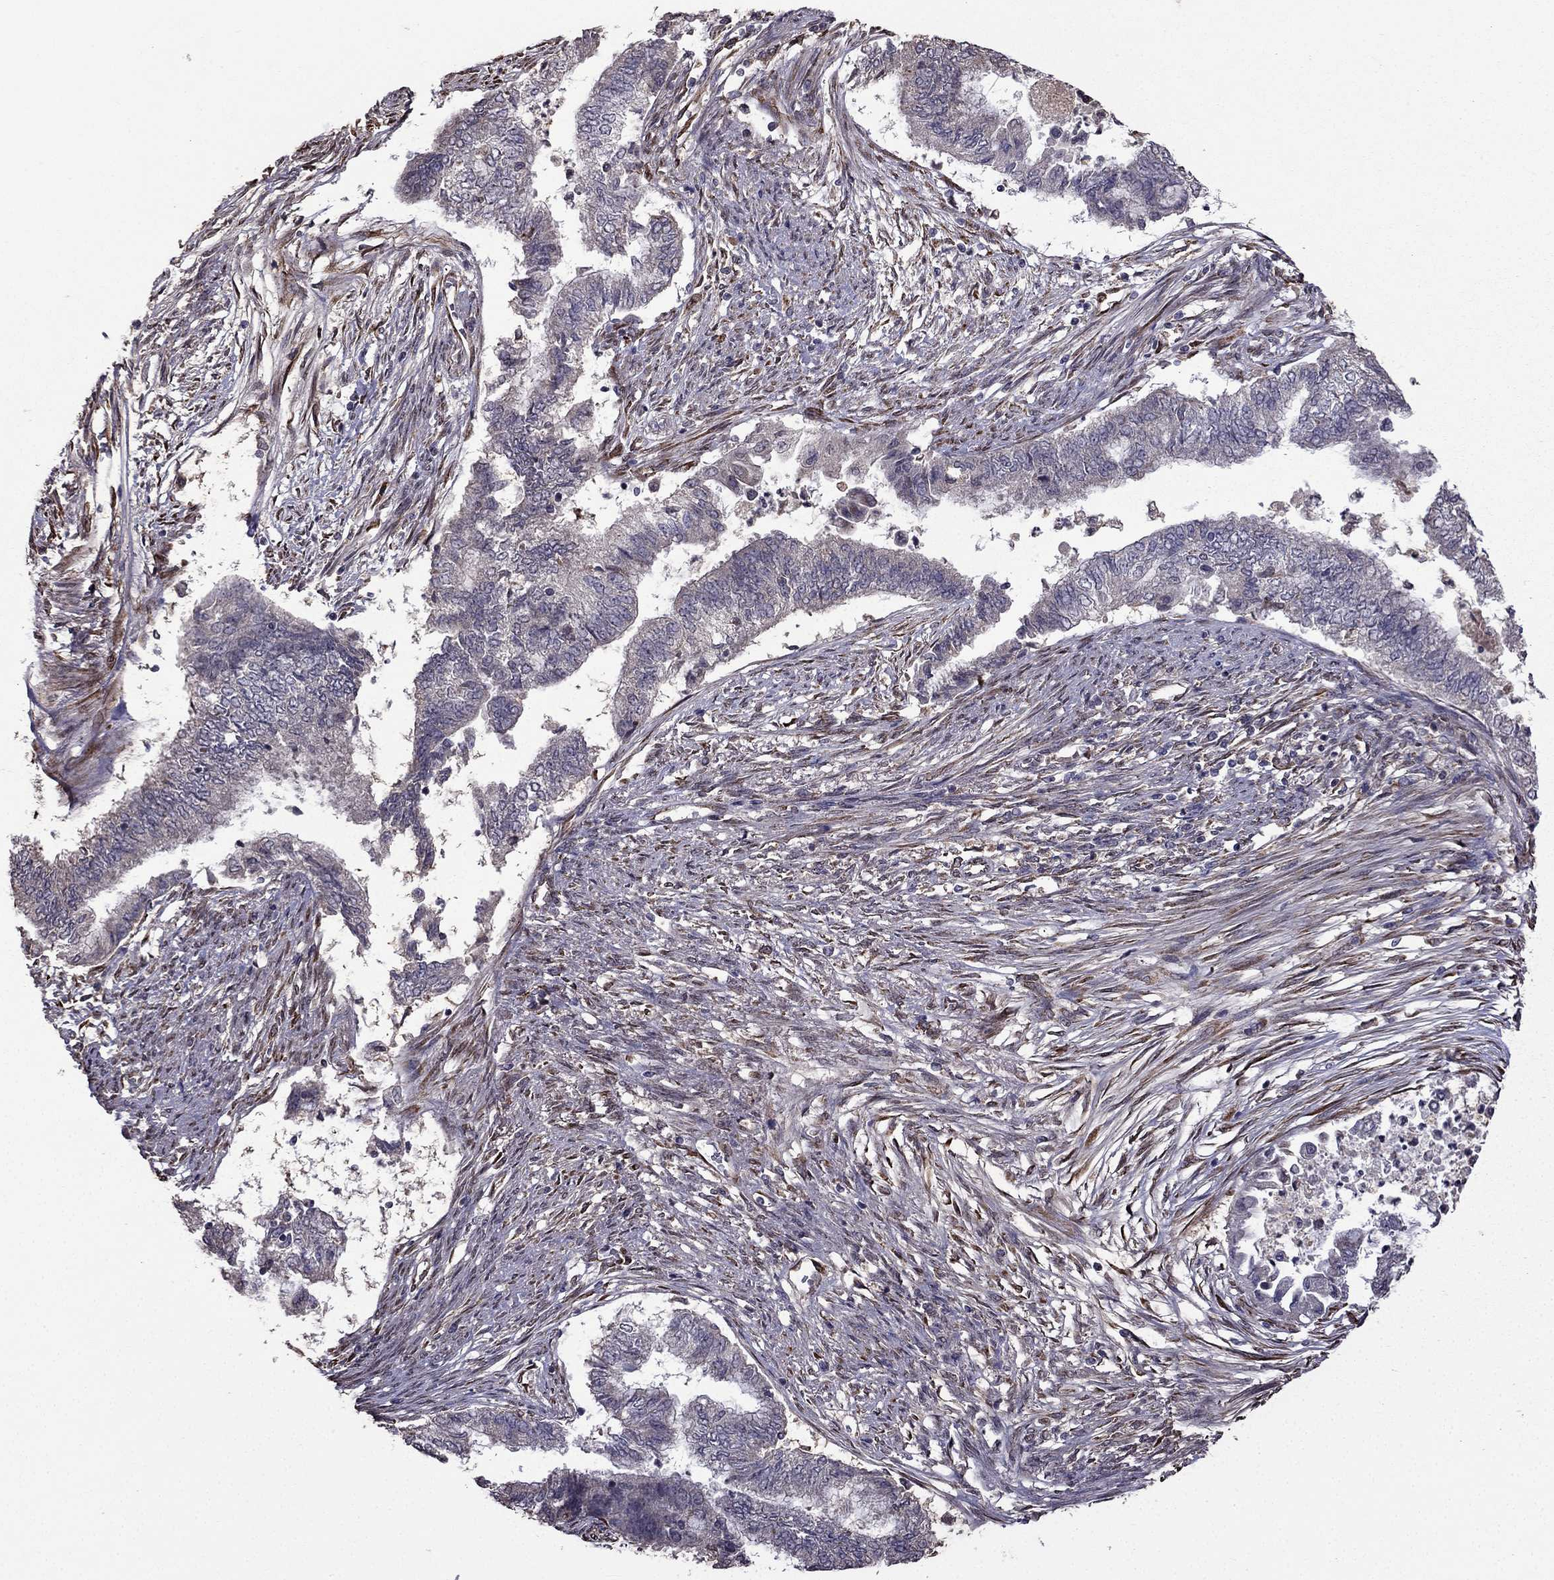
{"staining": {"intensity": "negative", "quantity": "none", "location": "none"}, "tissue": "endometrial cancer", "cell_type": "Tumor cells", "image_type": "cancer", "snomed": [{"axis": "morphology", "description": "Adenocarcinoma, NOS"}, {"axis": "topography", "description": "Endometrium"}], "caption": "This photomicrograph is of endometrial cancer (adenocarcinoma) stained with immunohistochemistry to label a protein in brown with the nuclei are counter-stained blue. There is no staining in tumor cells.", "gene": "IKBIP", "patient": {"sex": "female", "age": 65}}